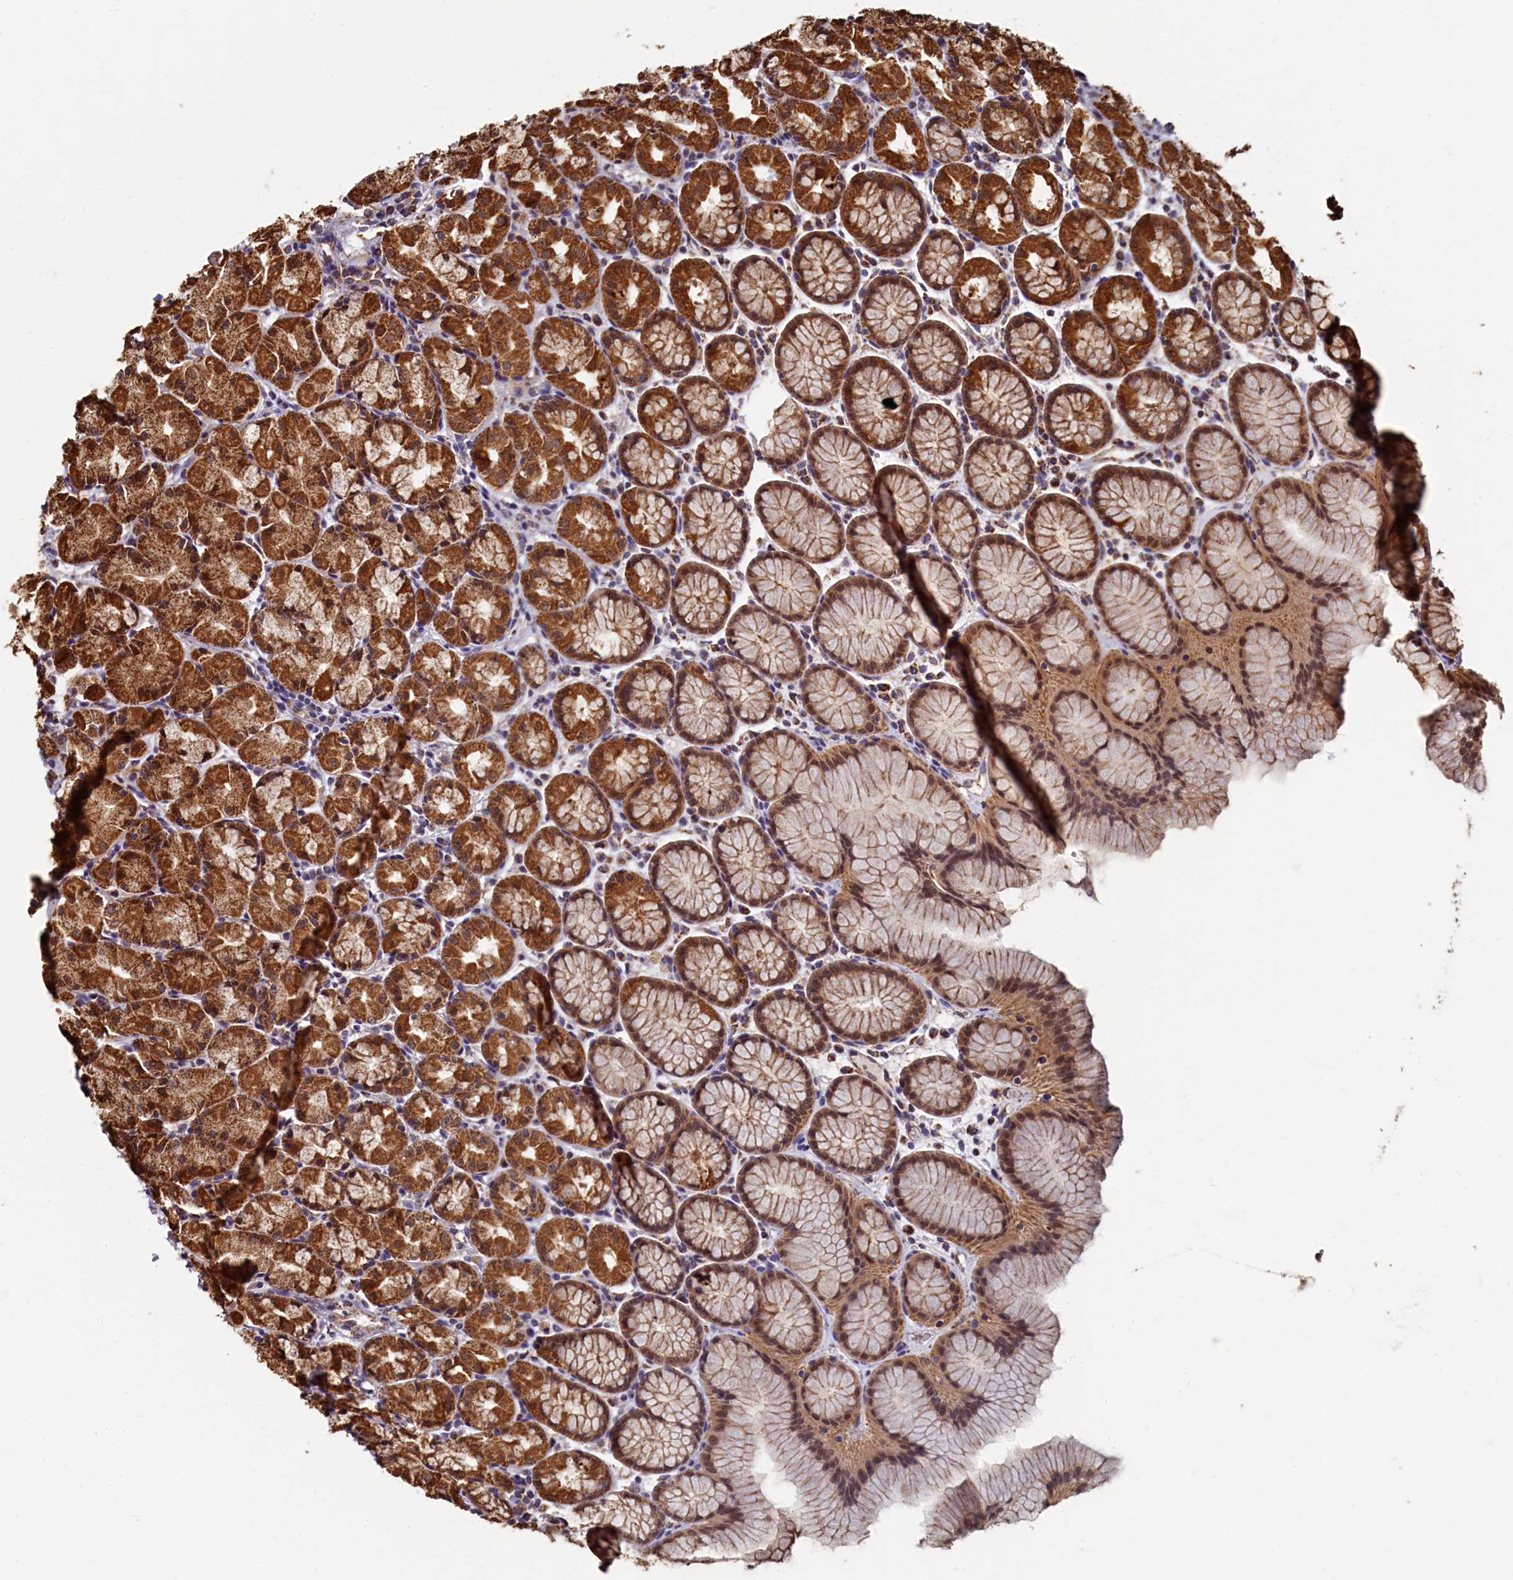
{"staining": {"intensity": "strong", "quantity": ">75%", "location": "cytoplasmic/membranous,nuclear"}, "tissue": "stomach", "cell_type": "Glandular cells", "image_type": "normal", "snomed": [{"axis": "morphology", "description": "Normal tissue, NOS"}, {"axis": "topography", "description": "Stomach, upper"}], "caption": "Approximately >75% of glandular cells in normal human stomach exhibit strong cytoplasmic/membranous,nuclear protein expression as visualized by brown immunohistochemical staining.", "gene": "SPR", "patient": {"sex": "male", "age": 47}}